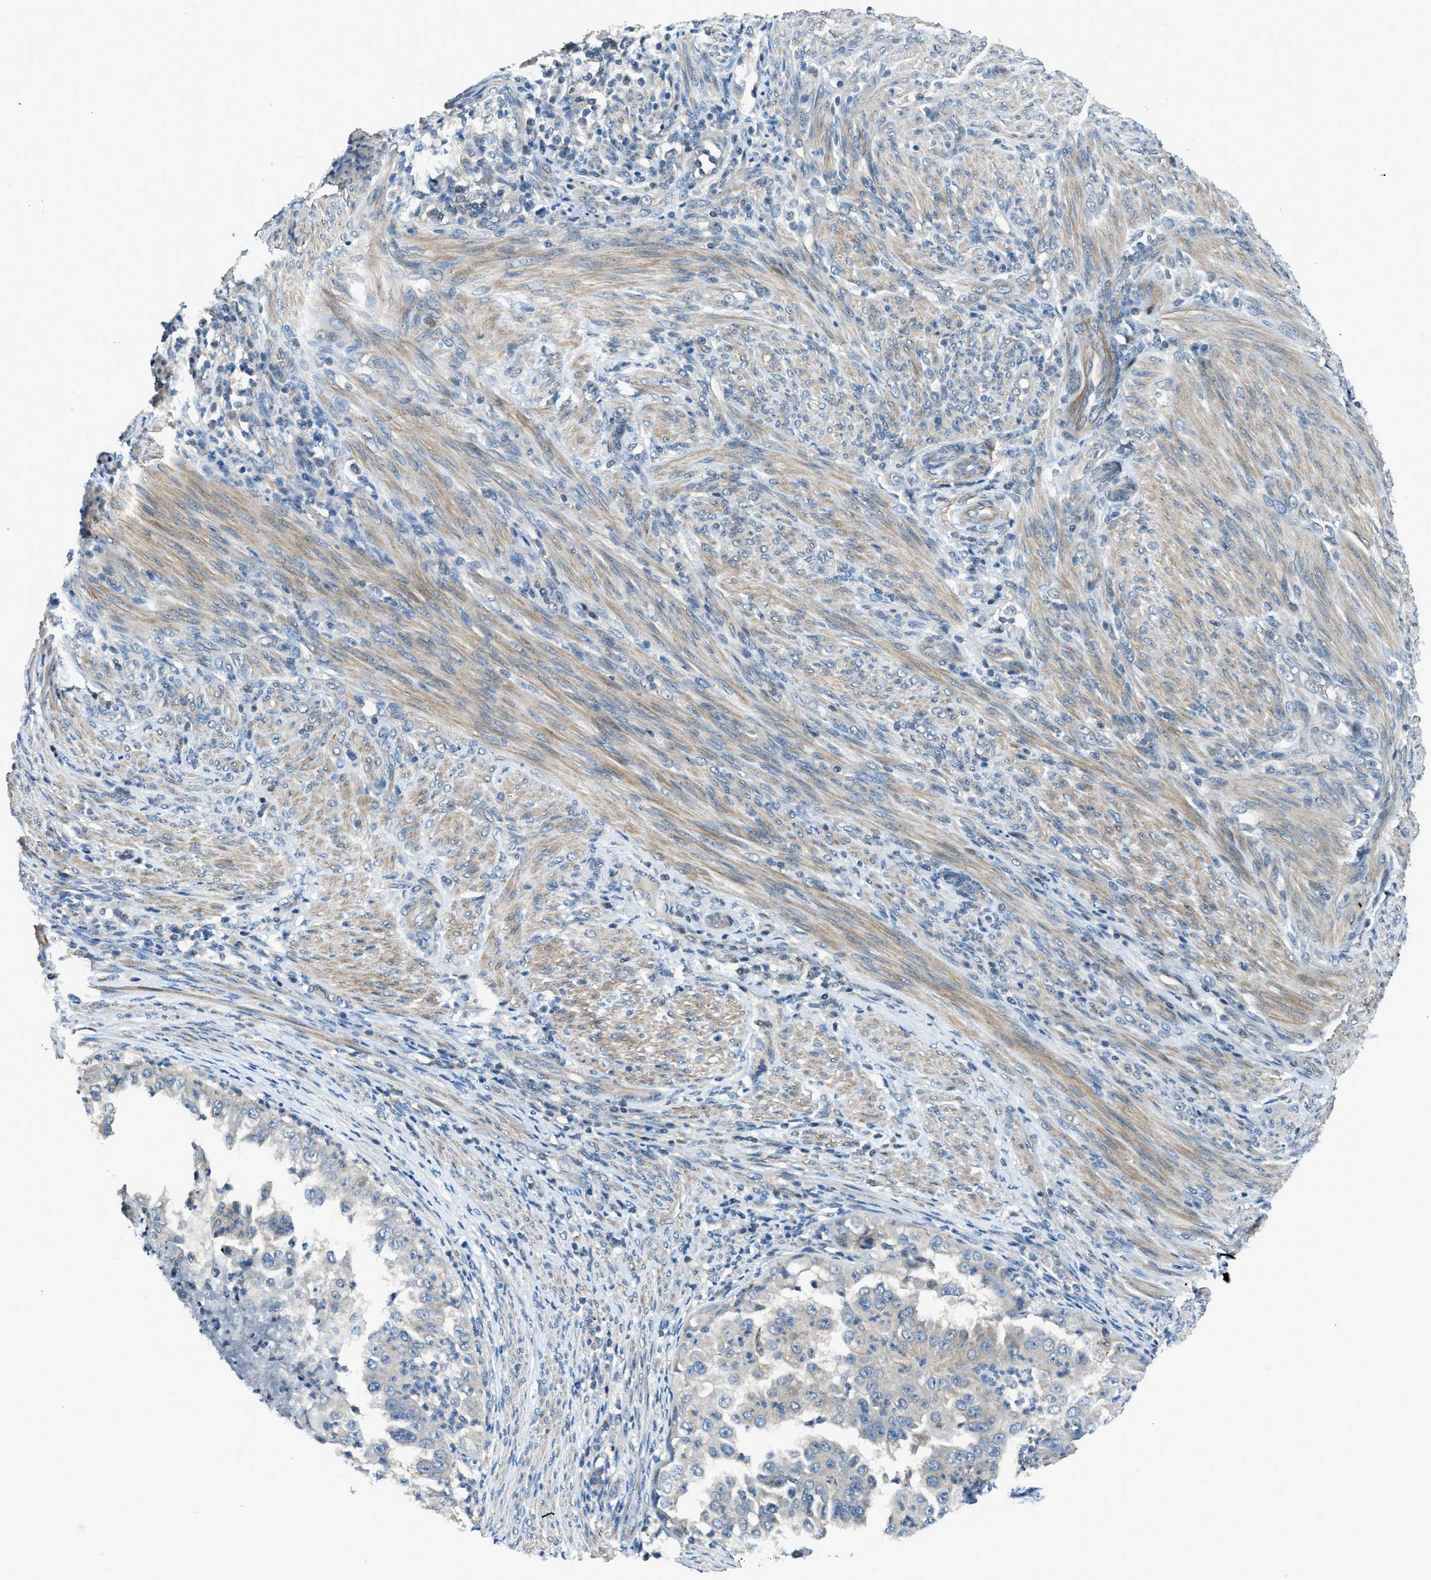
{"staining": {"intensity": "weak", "quantity": "<25%", "location": "cytoplasmic/membranous"}, "tissue": "endometrial cancer", "cell_type": "Tumor cells", "image_type": "cancer", "snomed": [{"axis": "morphology", "description": "Adenocarcinoma, NOS"}, {"axis": "topography", "description": "Endometrium"}], "caption": "DAB (3,3'-diaminobenzidine) immunohistochemical staining of adenocarcinoma (endometrial) exhibits no significant expression in tumor cells.", "gene": "LMLN", "patient": {"sex": "female", "age": 85}}